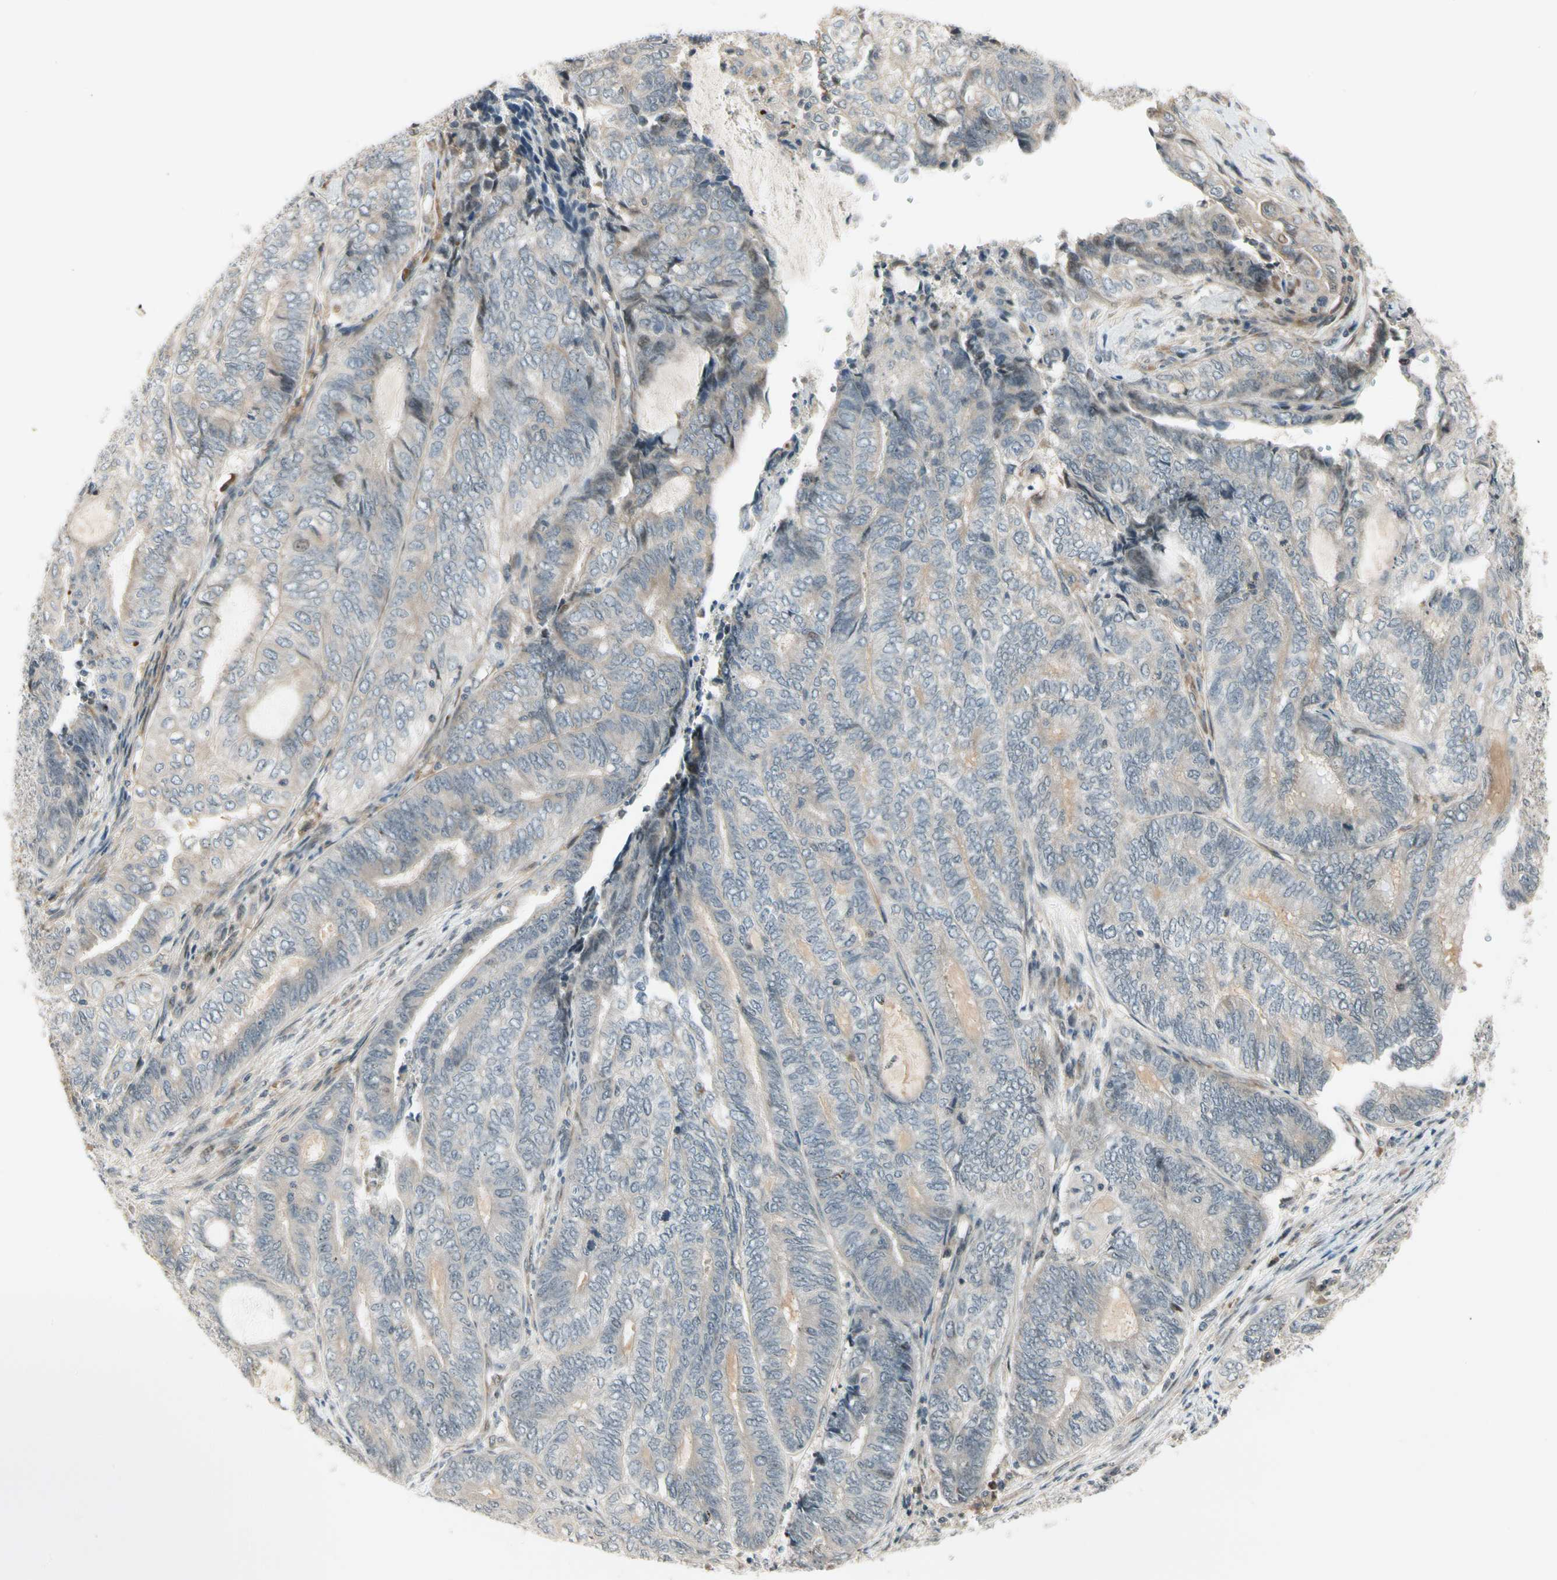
{"staining": {"intensity": "negative", "quantity": "none", "location": "none"}, "tissue": "endometrial cancer", "cell_type": "Tumor cells", "image_type": "cancer", "snomed": [{"axis": "morphology", "description": "Adenocarcinoma, NOS"}, {"axis": "topography", "description": "Uterus"}, {"axis": "topography", "description": "Endometrium"}], "caption": "There is no significant positivity in tumor cells of adenocarcinoma (endometrial).", "gene": "FNDC3B", "patient": {"sex": "female", "age": 70}}